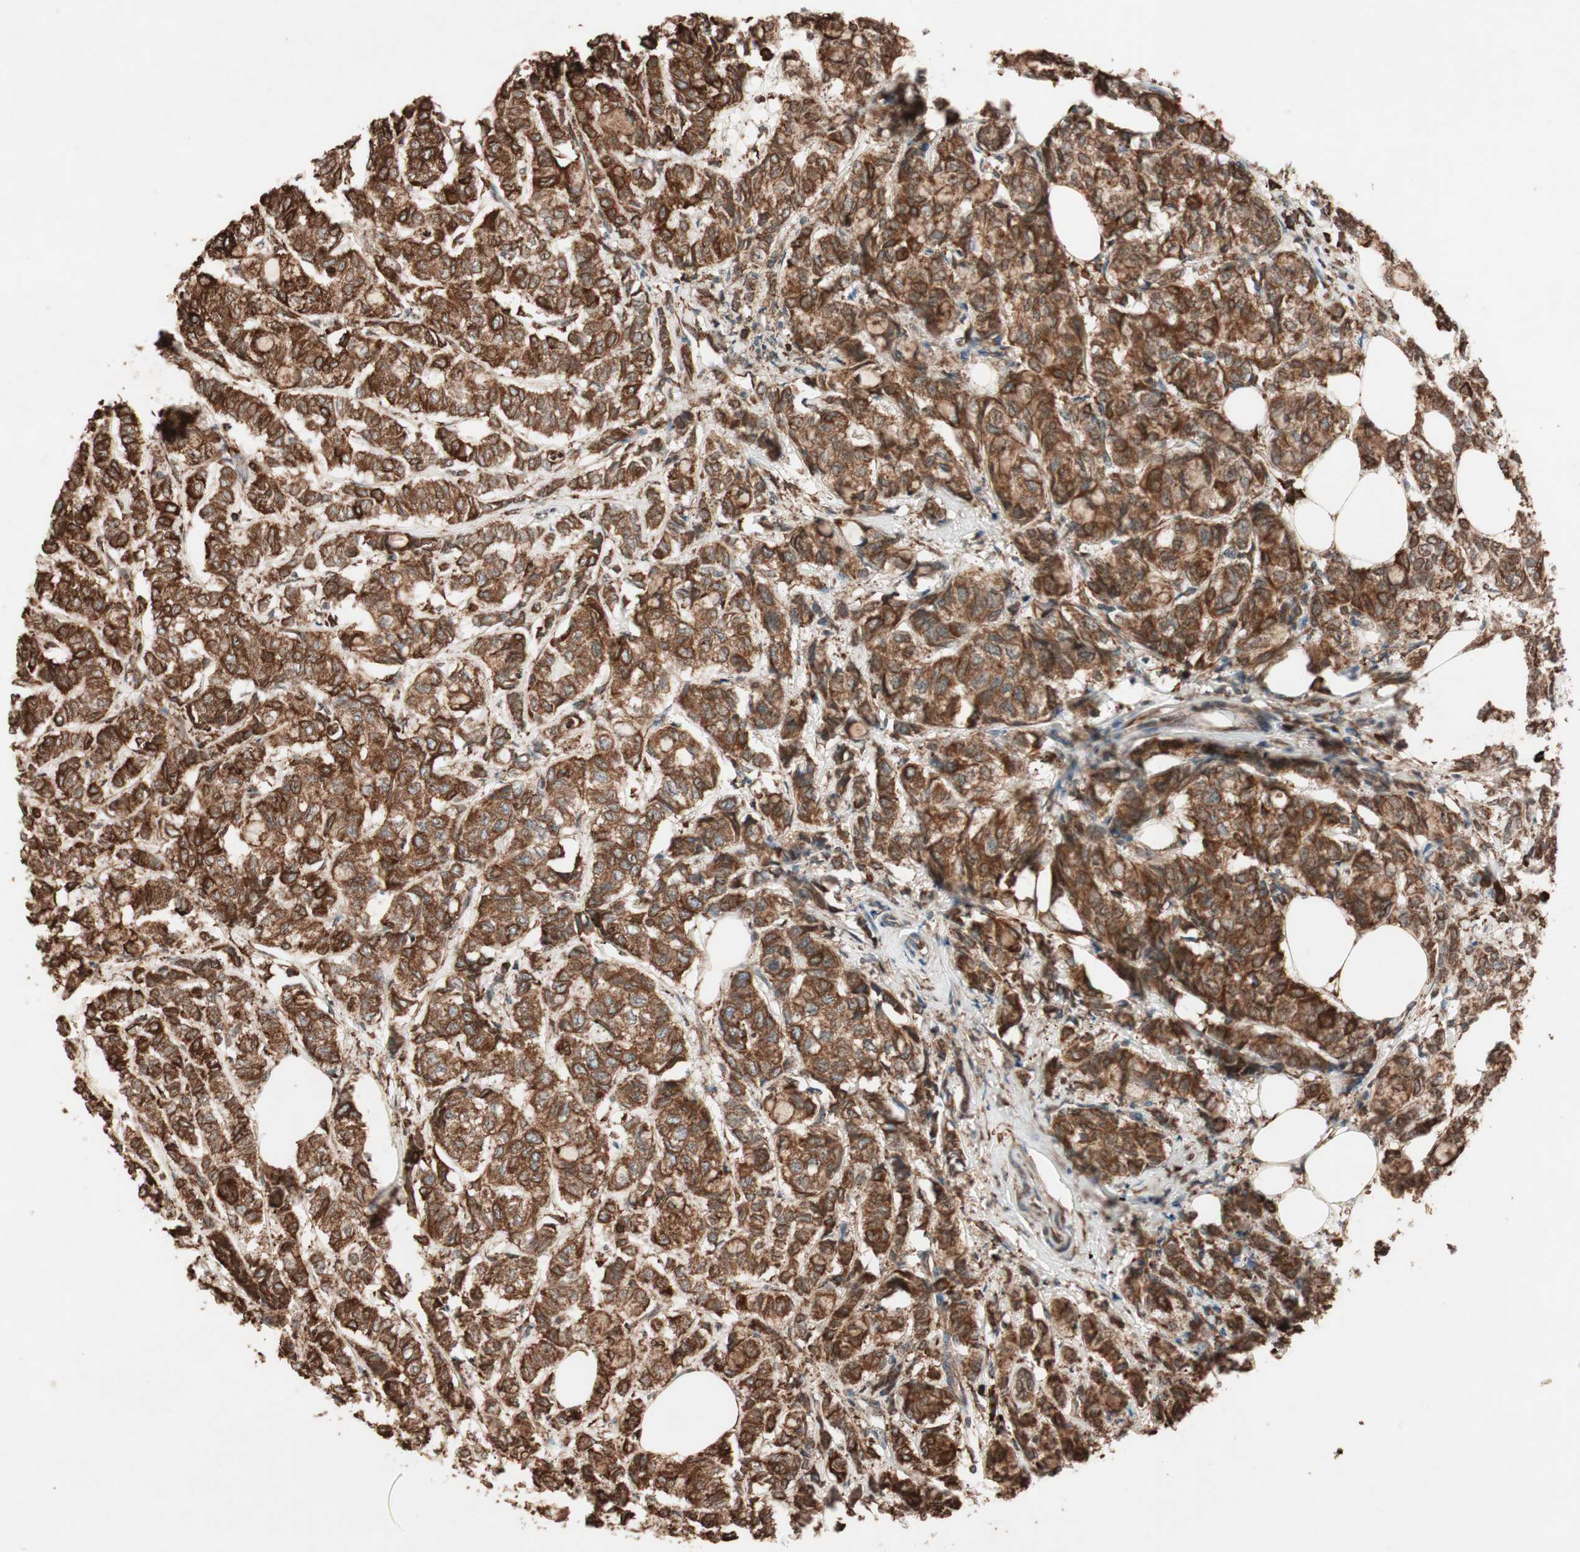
{"staining": {"intensity": "strong", "quantity": ">75%", "location": "cytoplasmic/membranous"}, "tissue": "breast cancer", "cell_type": "Tumor cells", "image_type": "cancer", "snomed": [{"axis": "morphology", "description": "Lobular carcinoma"}, {"axis": "topography", "description": "Breast"}], "caption": "Human breast lobular carcinoma stained with a brown dye demonstrates strong cytoplasmic/membranous positive positivity in approximately >75% of tumor cells.", "gene": "VEGFA", "patient": {"sex": "female", "age": 60}}